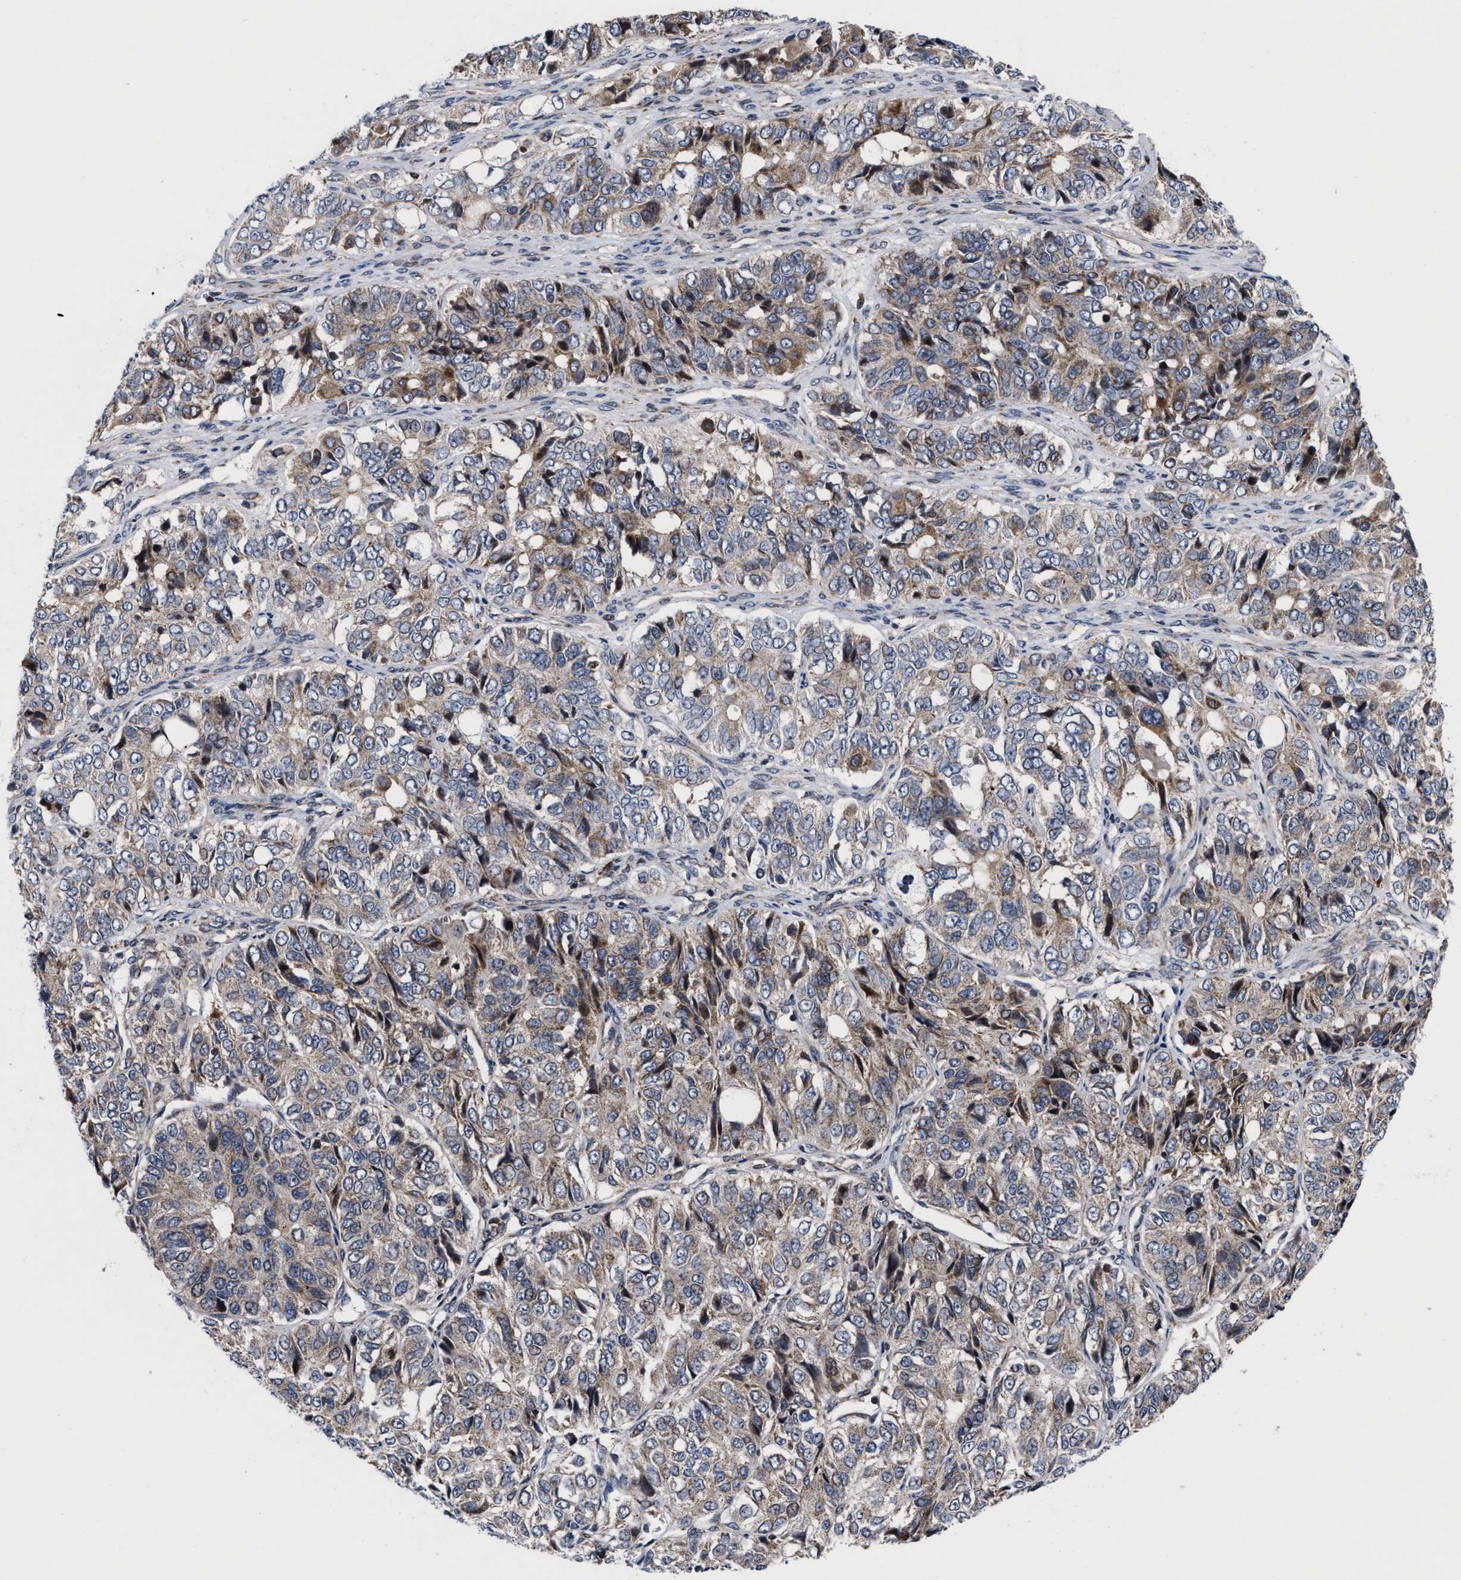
{"staining": {"intensity": "weak", "quantity": "25%-75%", "location": "cytoplasmic/membranous"}, "tissue": "ovarian cancer", "cell_type": "Tumor cells", "image_type": "cancer", "snomed": [{"axis": "morphology", "description": "Carcinoma, endometroid"}, {"axis": "topography", "description": "Ovary"}], "caption": "This is an image of IHC staining of ovarian endometroid carcinoma, which shows weak expression in the cytoplasmic/membranous of tumor cells.", "gene": "MRPL50", "patient": {"sex": "female", "age": 51}}